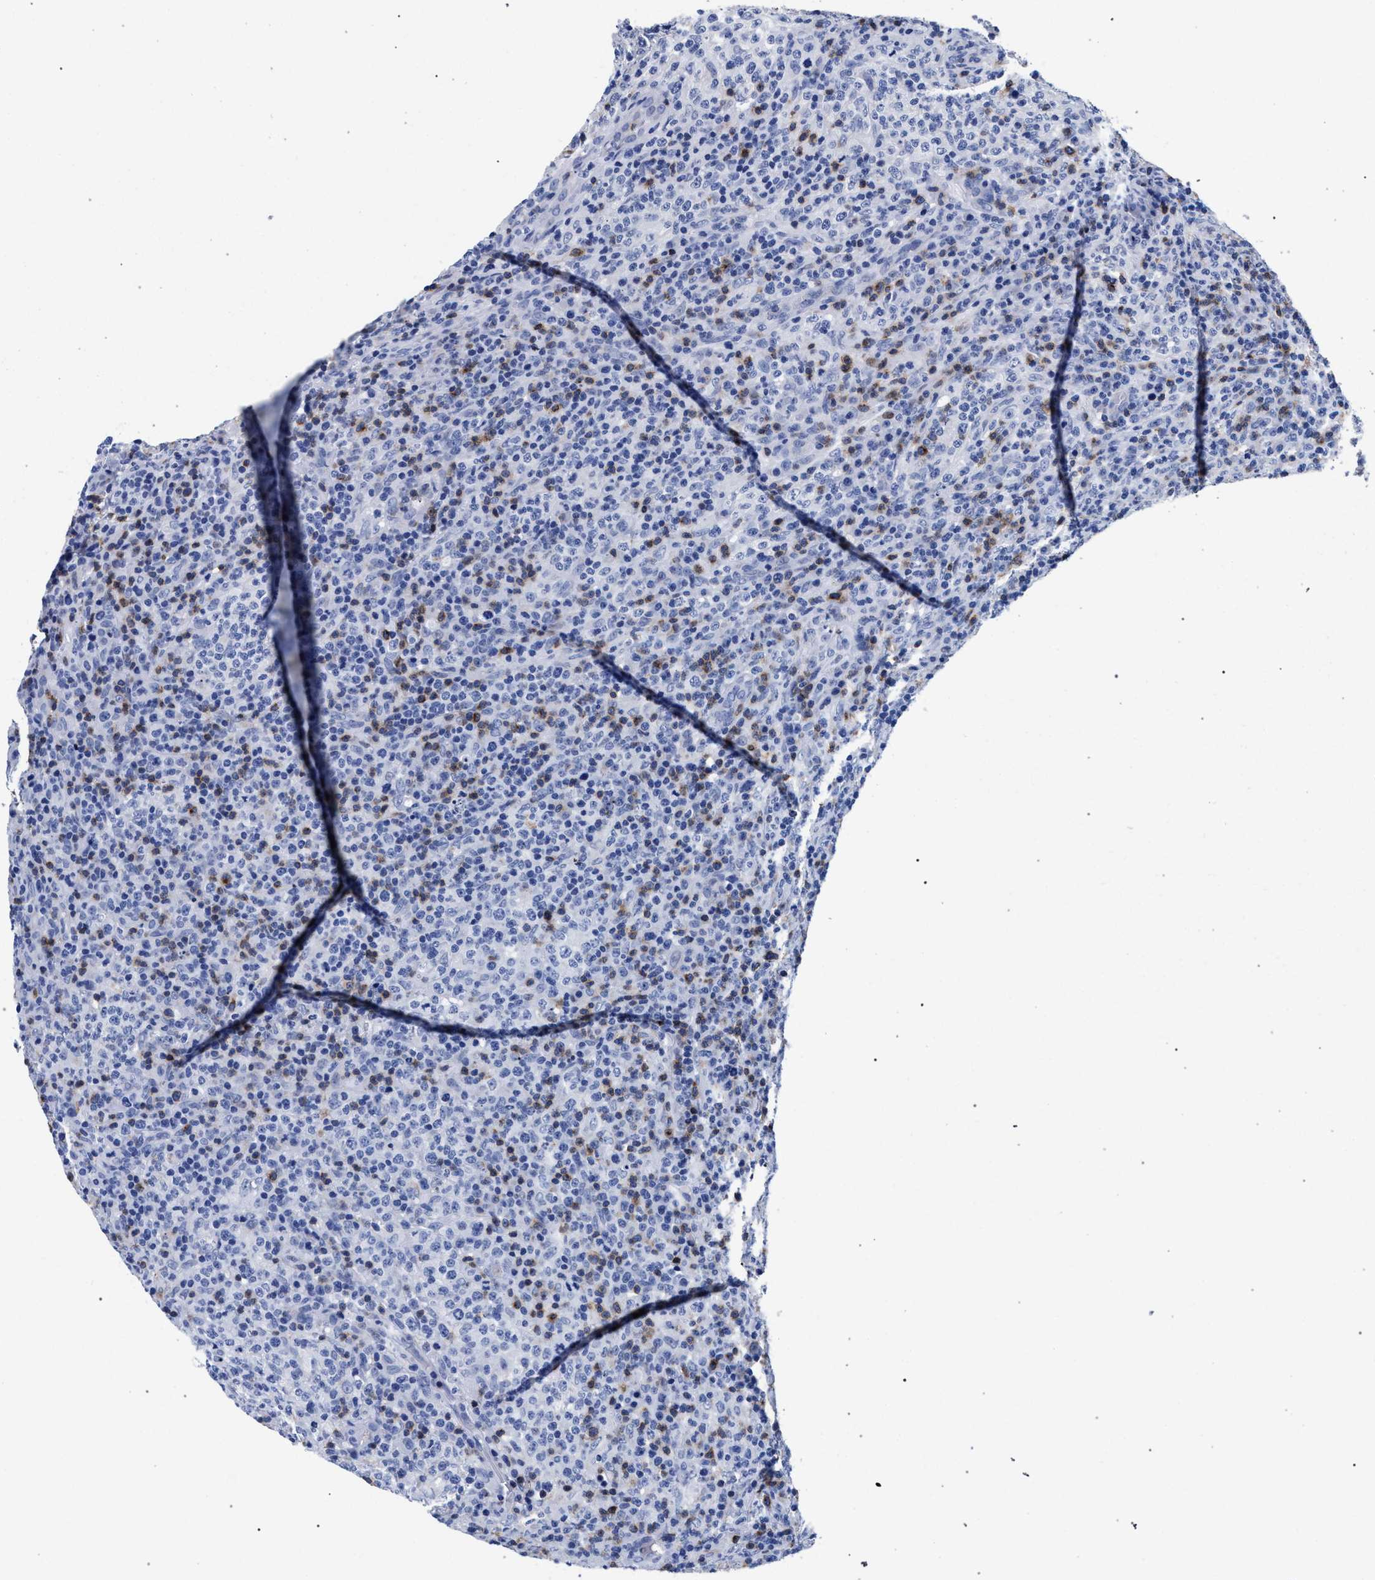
{"staining": {"intensity": "negative", "quantity": "none", "location": "none"}, "tissue": "lymphoma", "cell_type": "Tumor cells", "image_type": "cancer", "snomed": [{"axis": "morphology", "description": "Malignant lymphoma, non-Hodgkin's type, High grade"}, {"axis": "topography", "description": "Lymph node"}], "caption": "There is no significant positivity in tumor cells of lymphoma.", "gene": "KLRK1", "patient": {"sex": "female", "age": 76}}